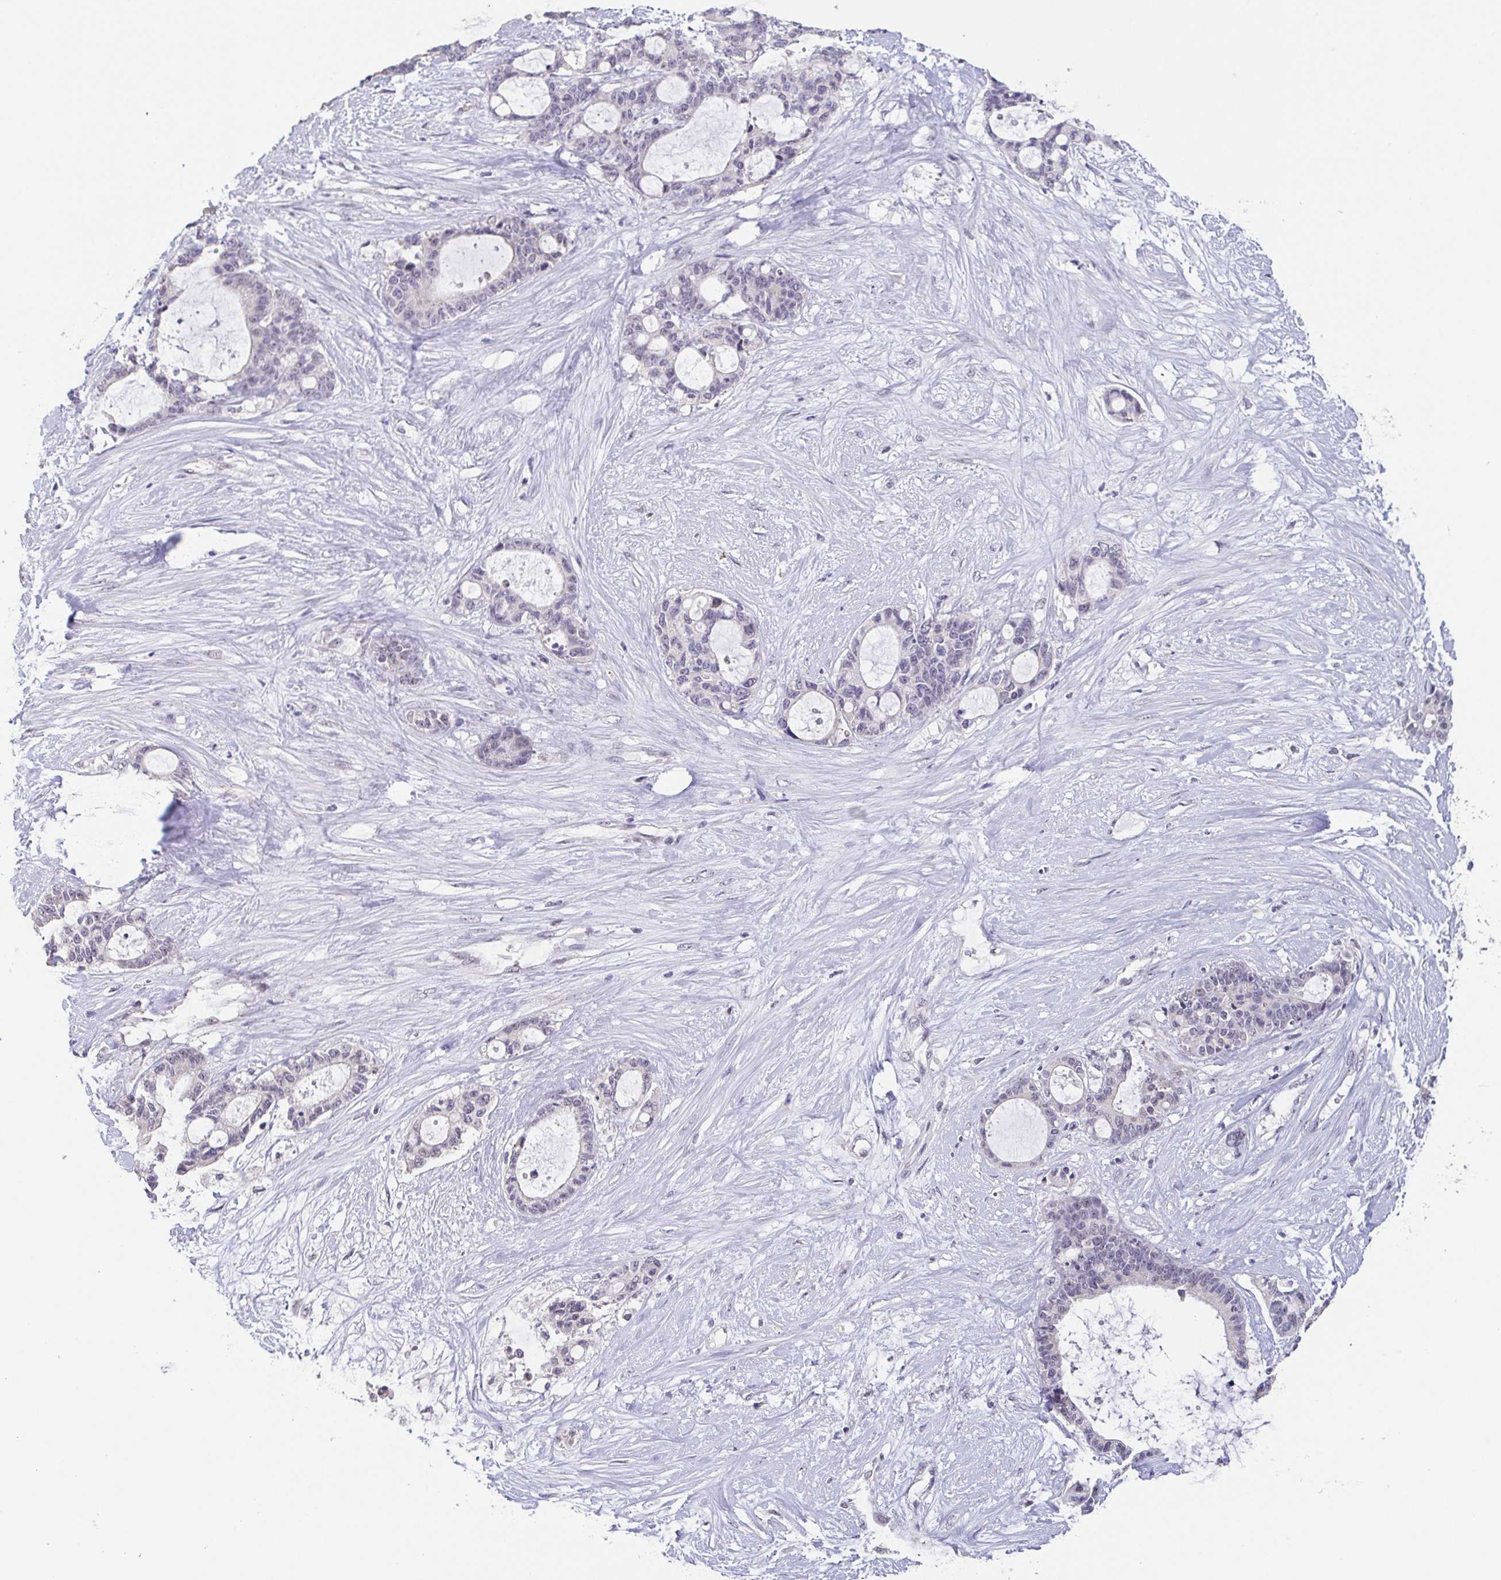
{"staining": {"intensity": "negative", "quantity": "none", "location": "none"}, "tissue": "liver cancer", "cell_type": "Tumor cells", "image_type": "cancer", "snomed": [{"axis": "morphology", "description": "Normal tissue, NOS"}, {"axis": "morphology", "description": "Cholangiocarcinoma"}, {"axis": "topography", "description": "Liver"}, {"axis": "topography", "description": "Peripheral nerve tissue"}], "caption": "Tumor cells are negative for protein expression in human cholangiocarcinoma (liver).", "gene": "NEFH", "patient": {"sex": "female", "age": 73}}